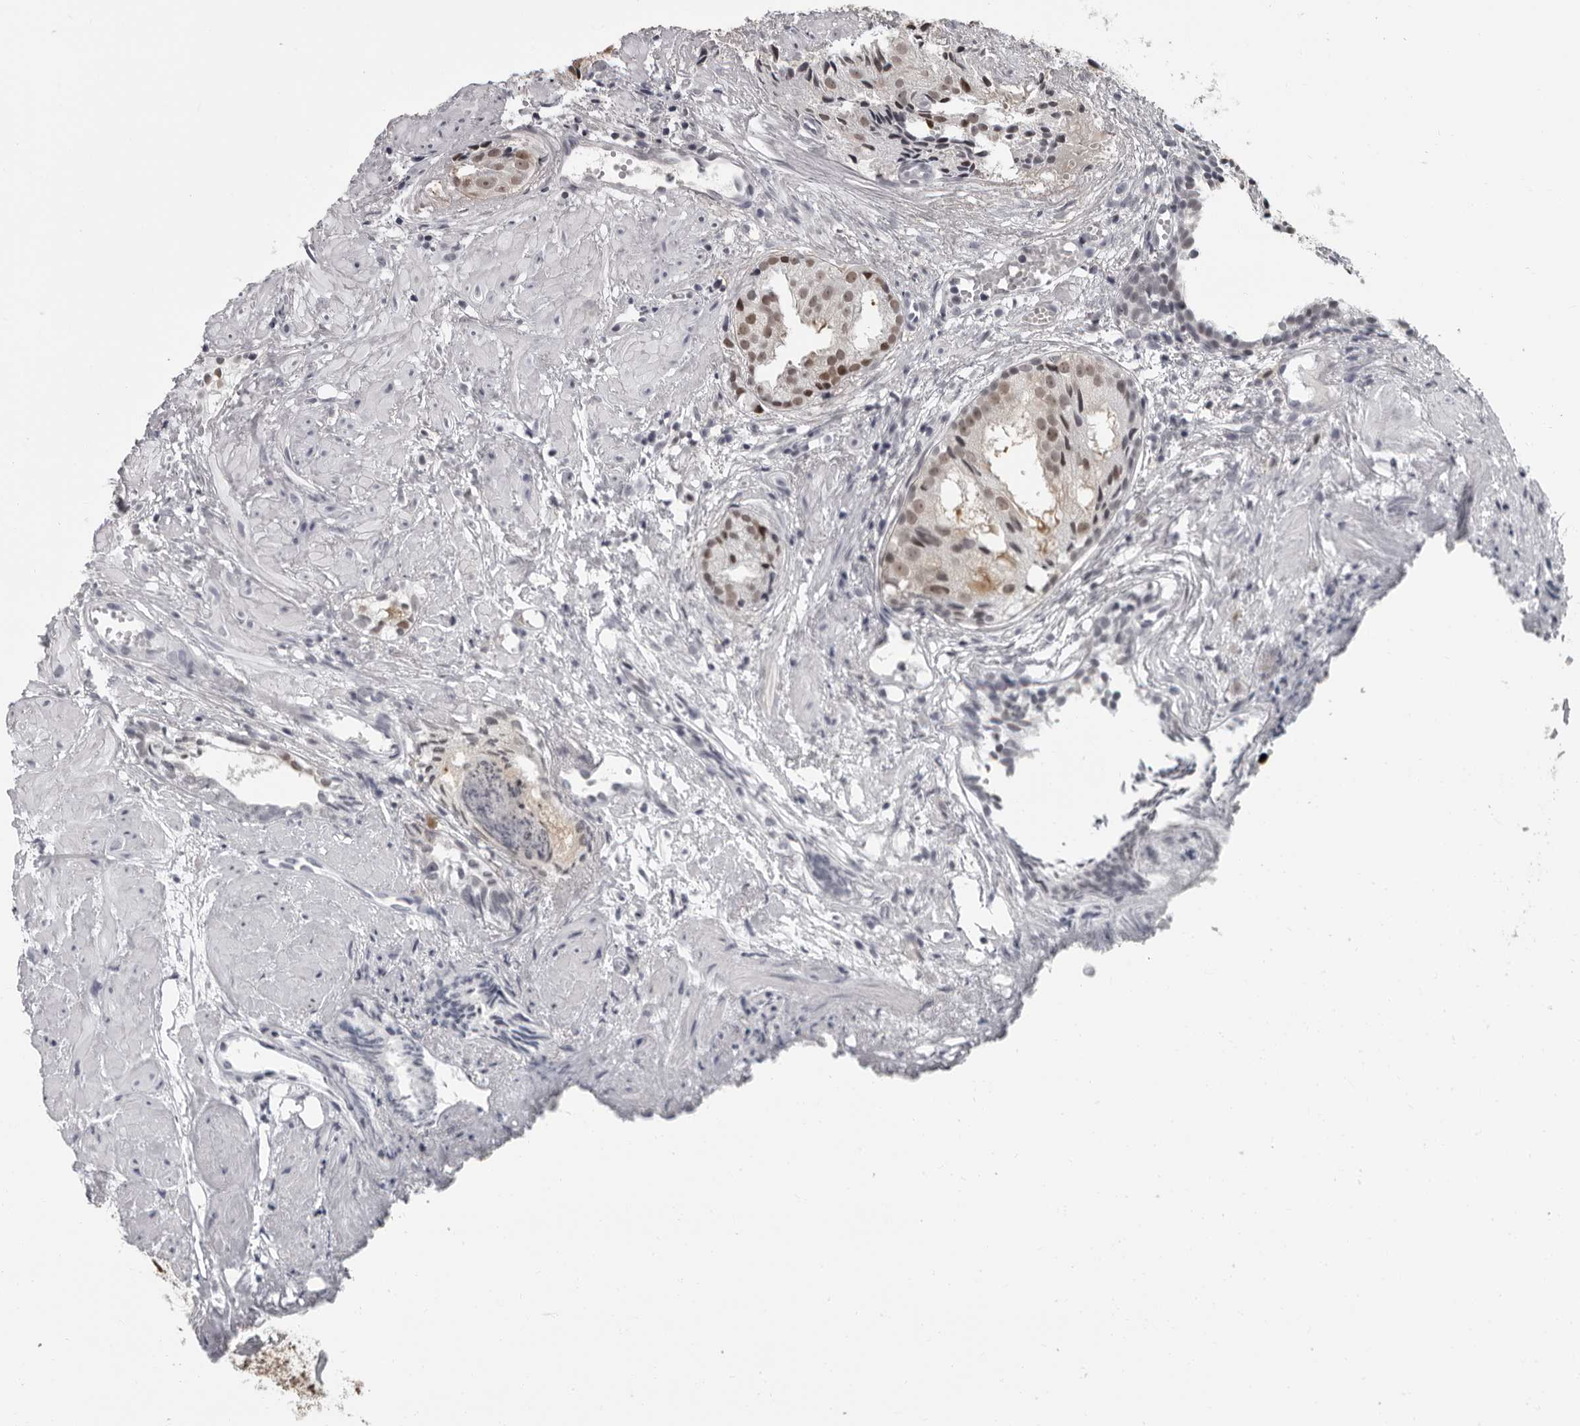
{"staining": {"intensity": "moderate", "quantity": "25%-75%", "location": "nuclear"}, "tissue": "prostate cancer", "cell_type": "Tumor cells", "image_type": "cancer", "snomed": [{"axis": "morphology", "description": "Adenocarcinoma, Low grade"}, {"axis": "topography", "description": "Prostate"}], "caption": "Prostate cancer (adenocarcinoma (low-grade)) stained with a brown dye reveals moderate nuclear positive expression in about 25%-75% of tumor cells.", "gene": "LZIC", "patient": {"sex": "male", "age": 88}}